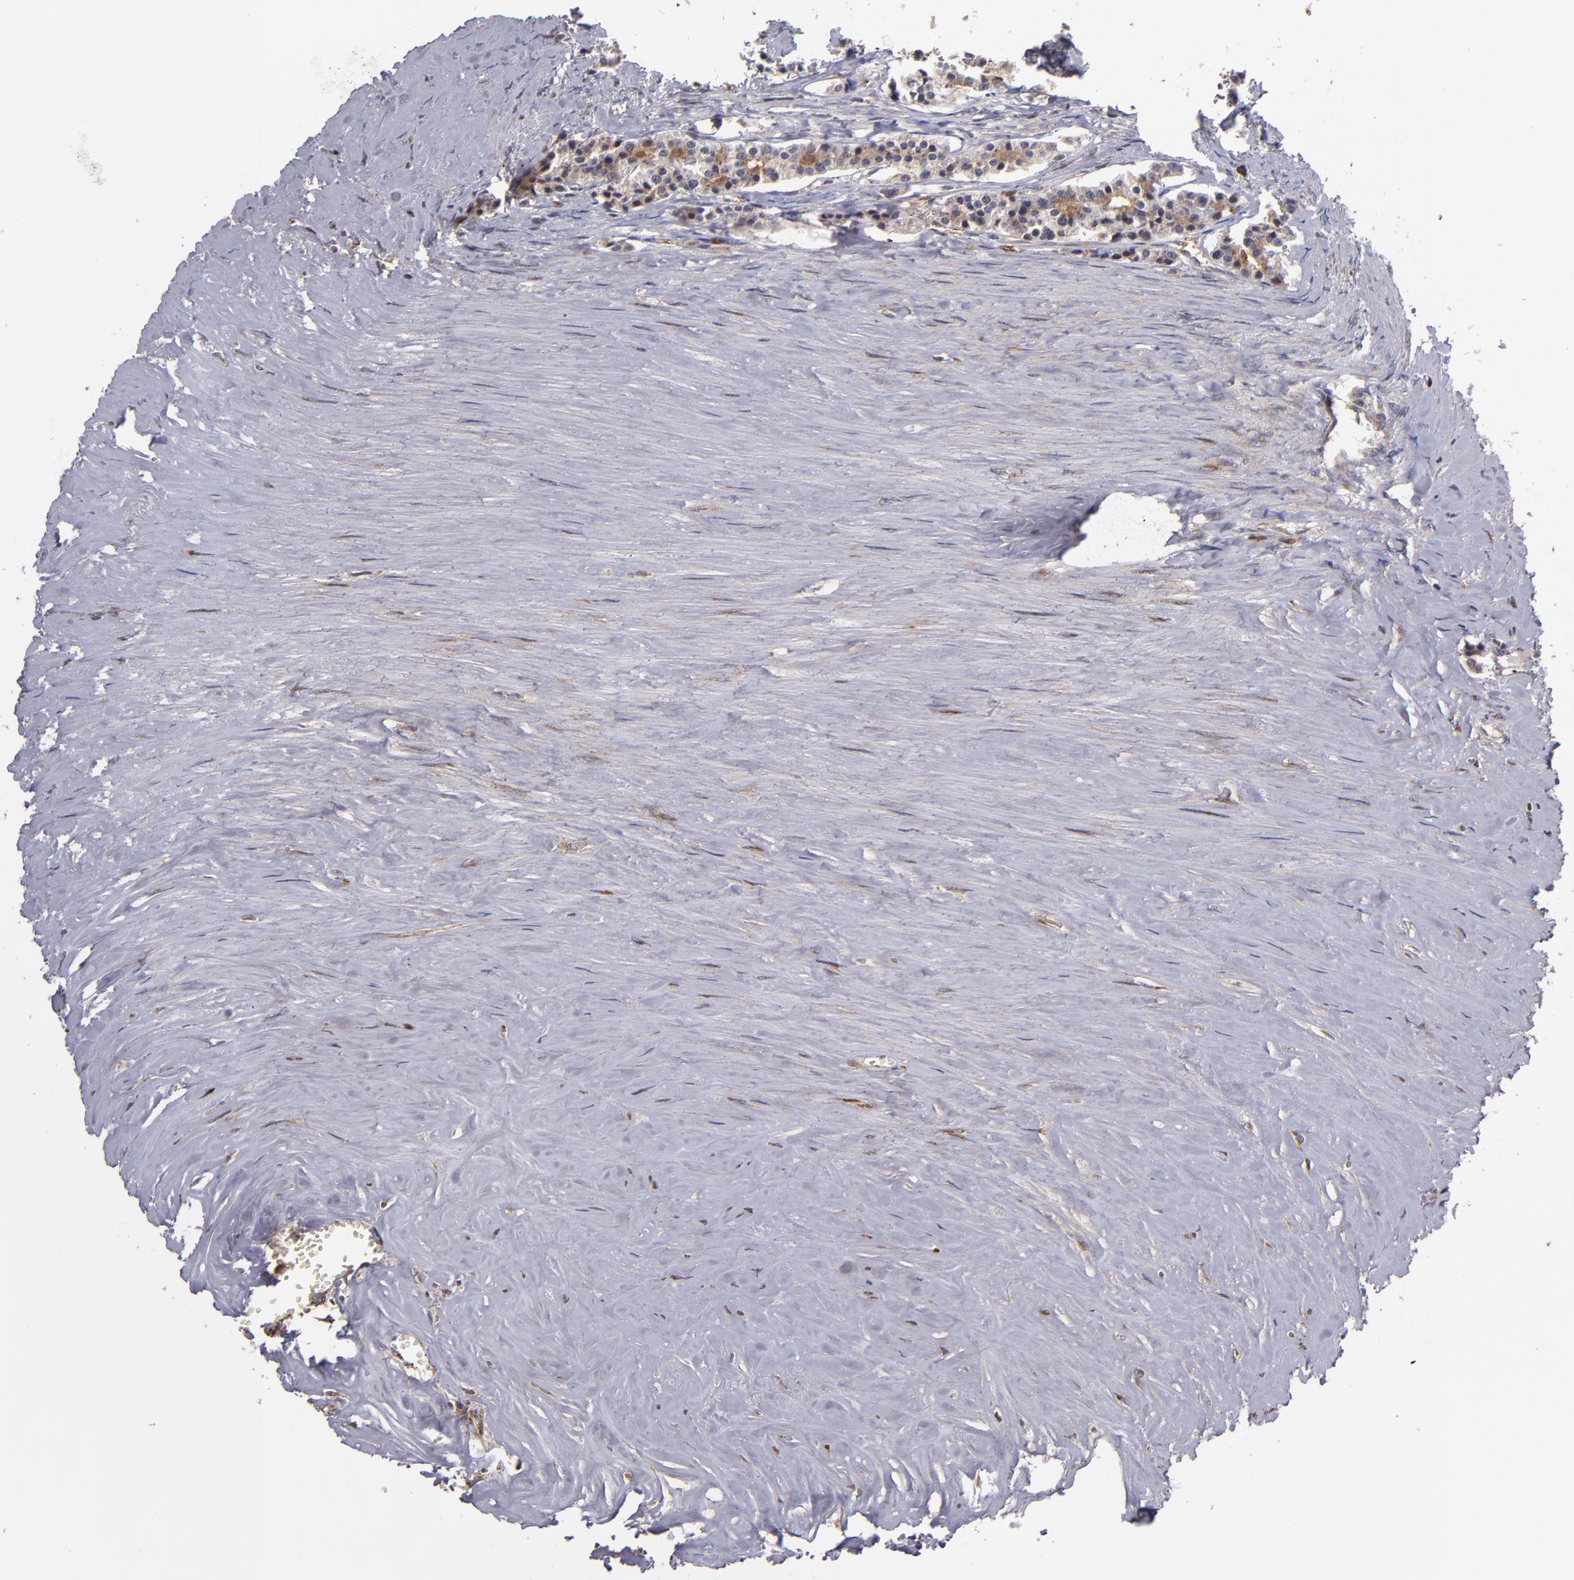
{"staining": {"intensity": "weak", "quantity": ">75%", "location": "cytoplasmic/membranous"}, "tissue": "carcinoid", "cell_type": "Tumor cells", "image_type": "cancer", "snomed": [{"axis": "morphology", "description": "Carcinoid, malignant, NOS"}, {"axis": "topography", "description": "Small intestine"}], "caption": "About >75% of tumor cells in carcinoid (malignant) exhibit weak cytoplasmic/membranous protein expression as visualized by brown immunohistochemical staining.", "gene": "CASP1", "patient": {"sex": "male", "age": 63}}